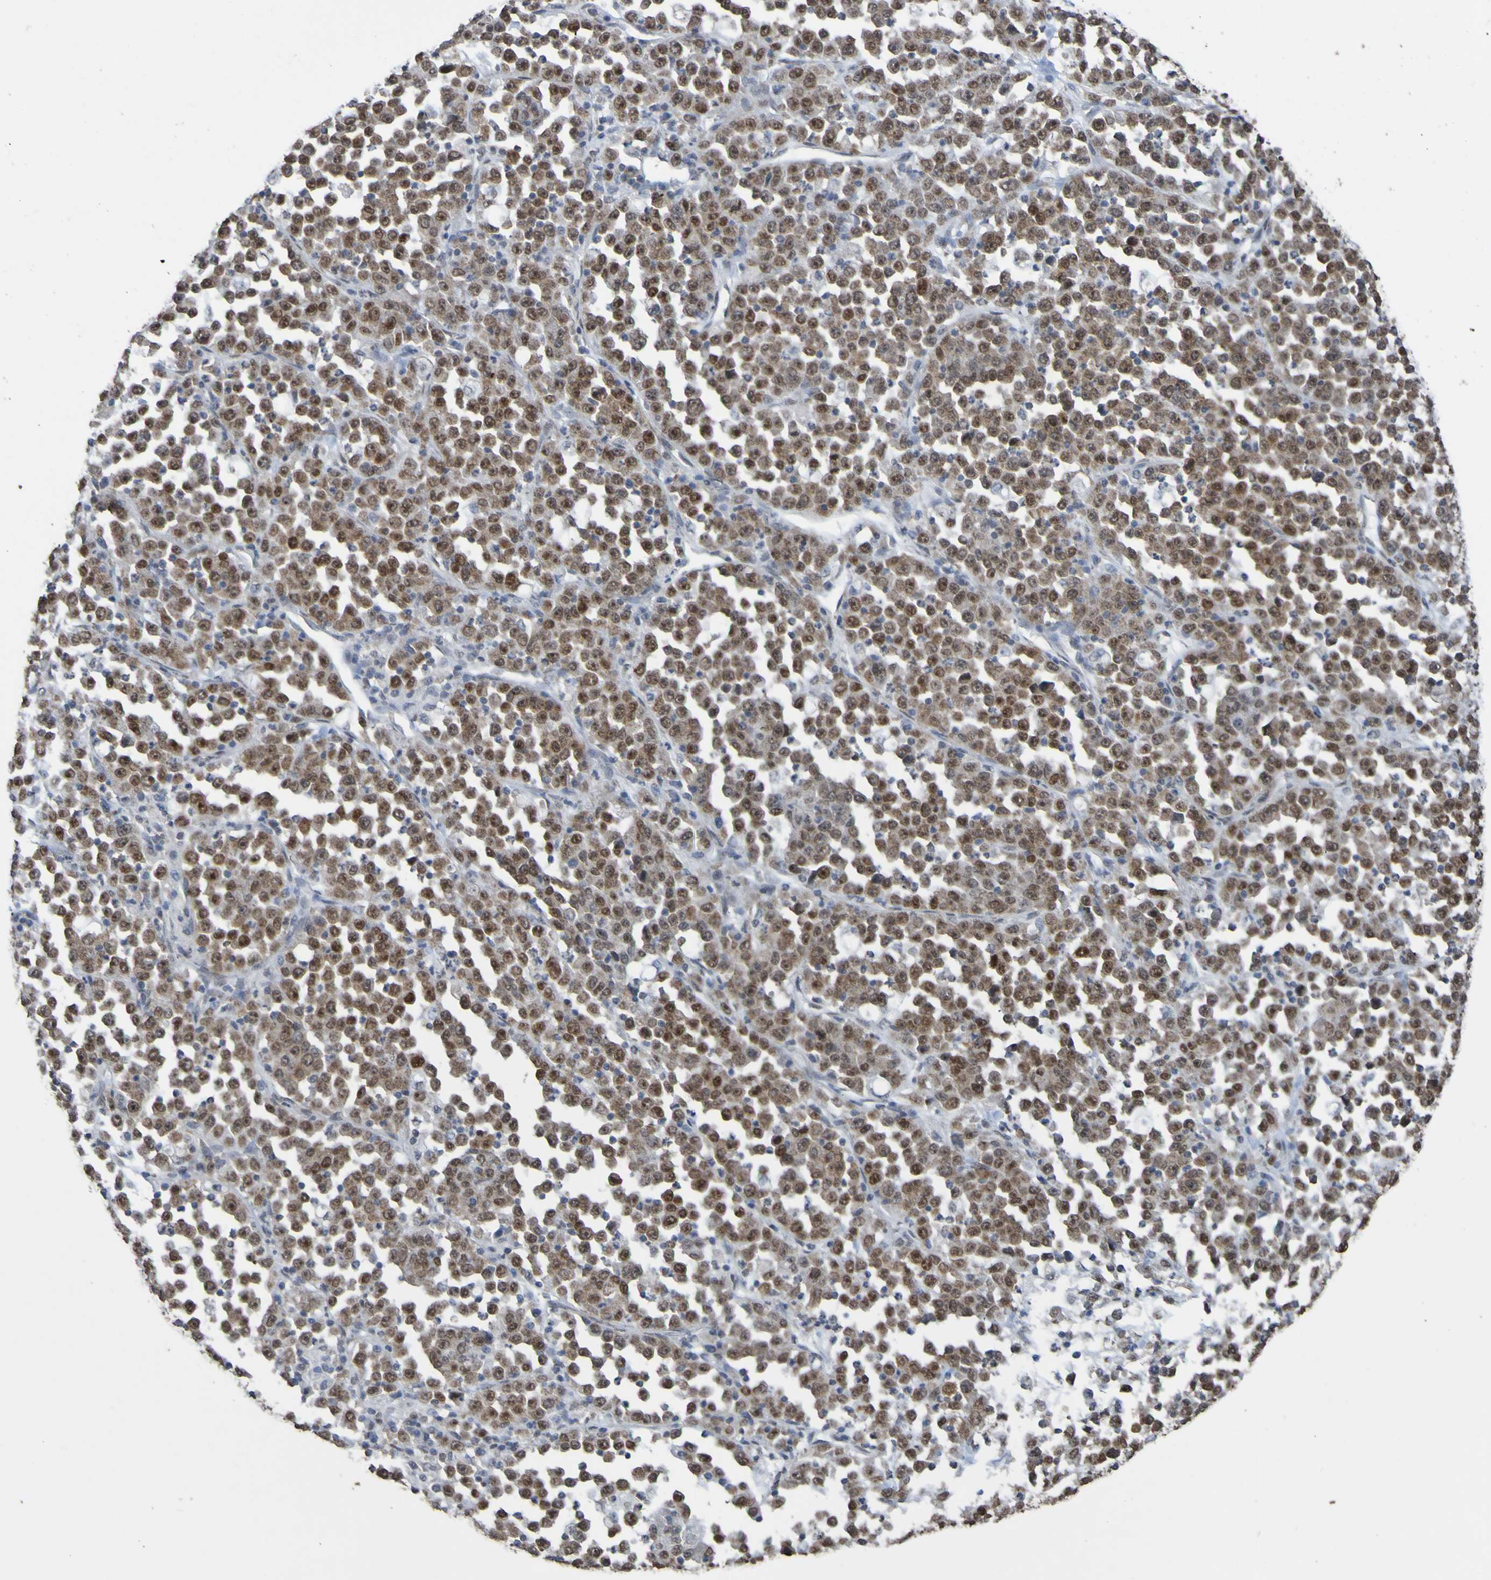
{"staining": {"intensity": "moderate", "quantity": ">75%", "location": "nuclear"}, "tissue": "stomach cancer", "cell_type": "Tumor cells", "image_type": "cancer", "snomed": [{"axis": "morphology", "description": "Normal tissue, NOS"}, {"axis": "morphology", "description": "Adenocarcinoma, NOS"}, {"axis": "topography", "description": "Stomach, upper"}, {"axis": "topography", "description": "Stomach"}], "caption": "Protein staining of stomach cancer tissue displays moderate nuclear positivity in approximately >75% of tumor cells.", "gene": "ALKBH2", "patient": {"sex": "male", "age": 59}}